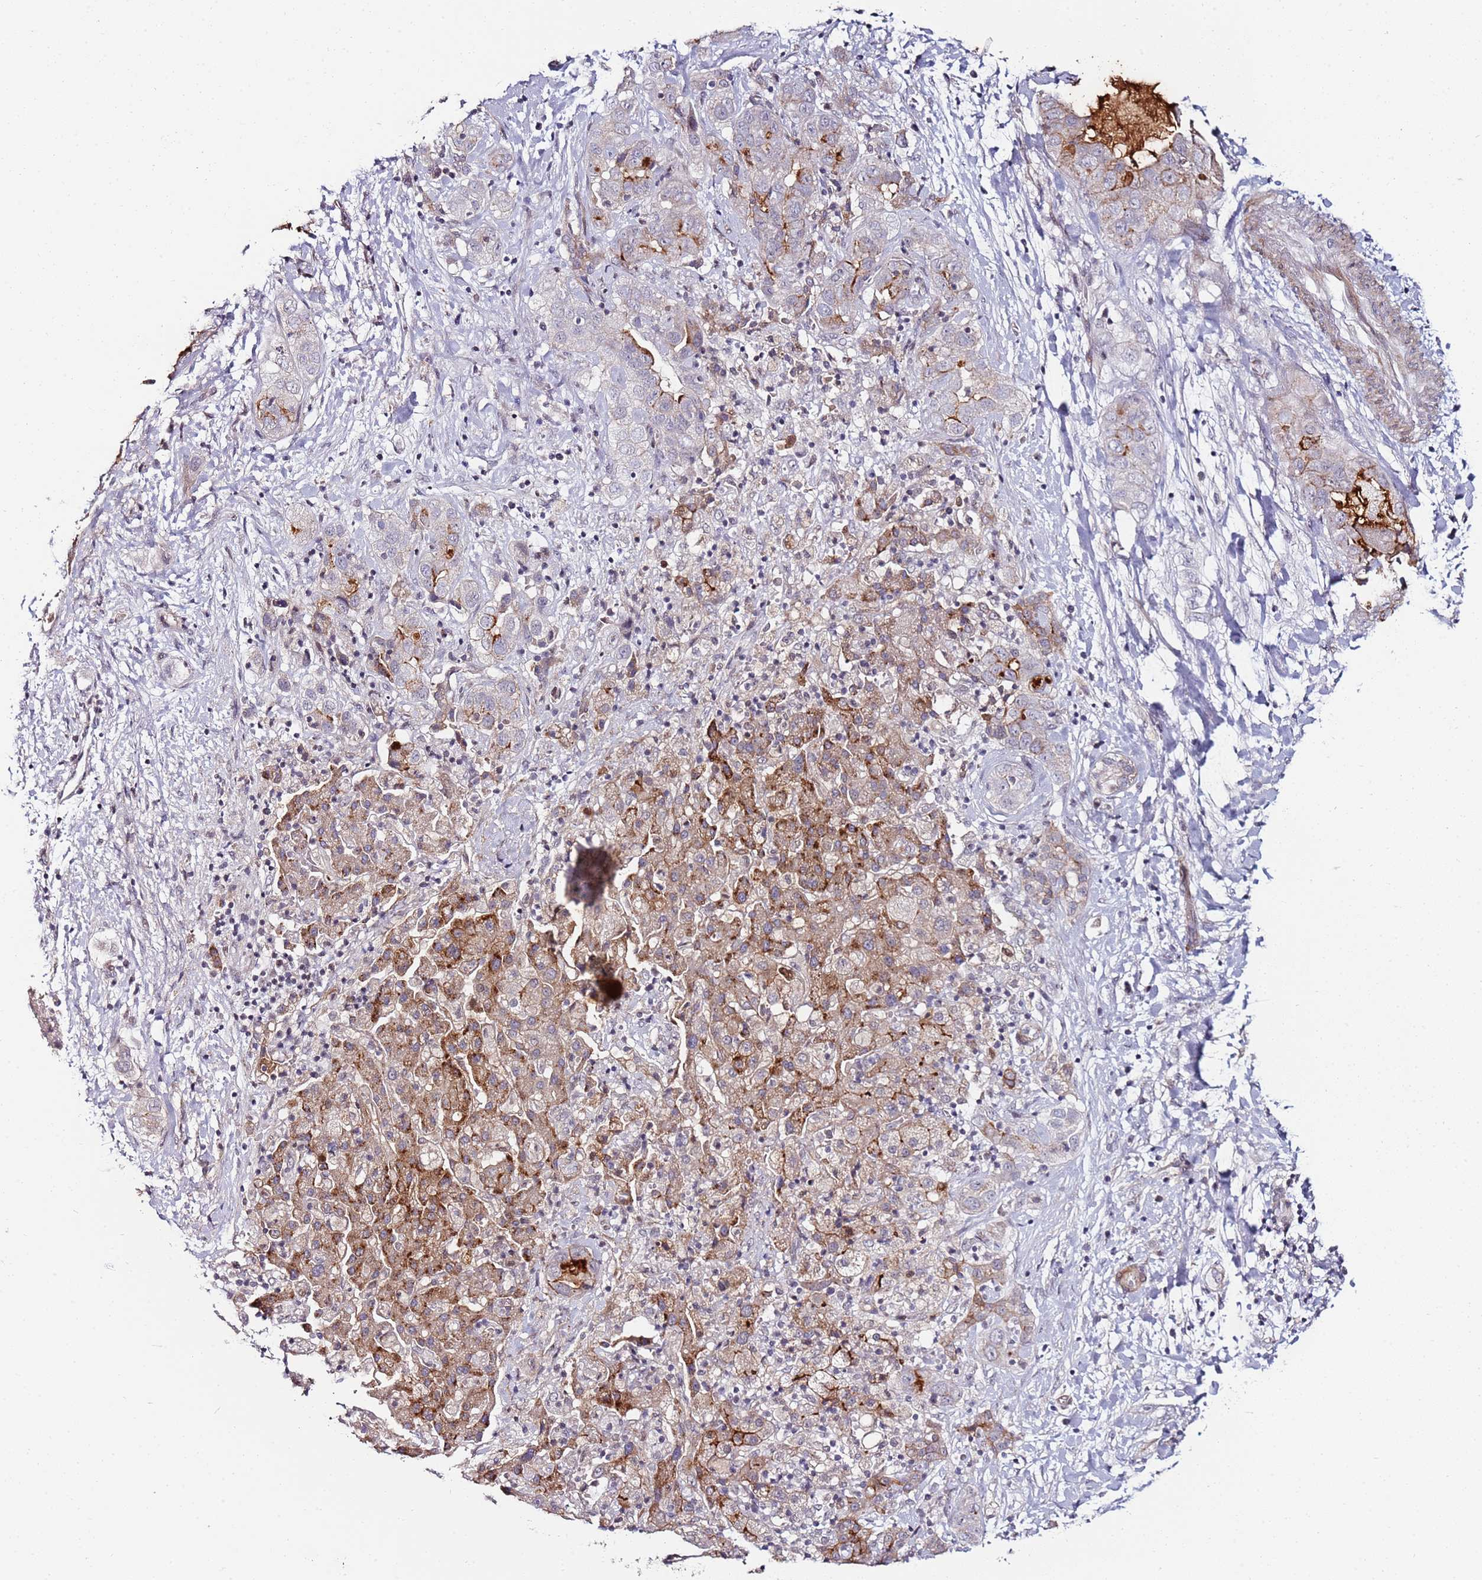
{"staining": {"intensity": "moderate", "quantity": "<25%", "location": "cytoplasmic/membranous"}, "tissue": "liver cancer", "cell_type": "Tumor cells", "image_type": "cancer", "snomed": [{"axis": "morphology", "description": "Cholangiocarcinoma"}, {"axis": "topography", "description": "Liver"}], "caption": "Liver cancer stained with immunohistochemistry shows moderate cytoplasmic/membranous expression in approximately <25% of tumor cells.", "gene": "DUSP28", "patient": {"sex": "female", "age": 52}}